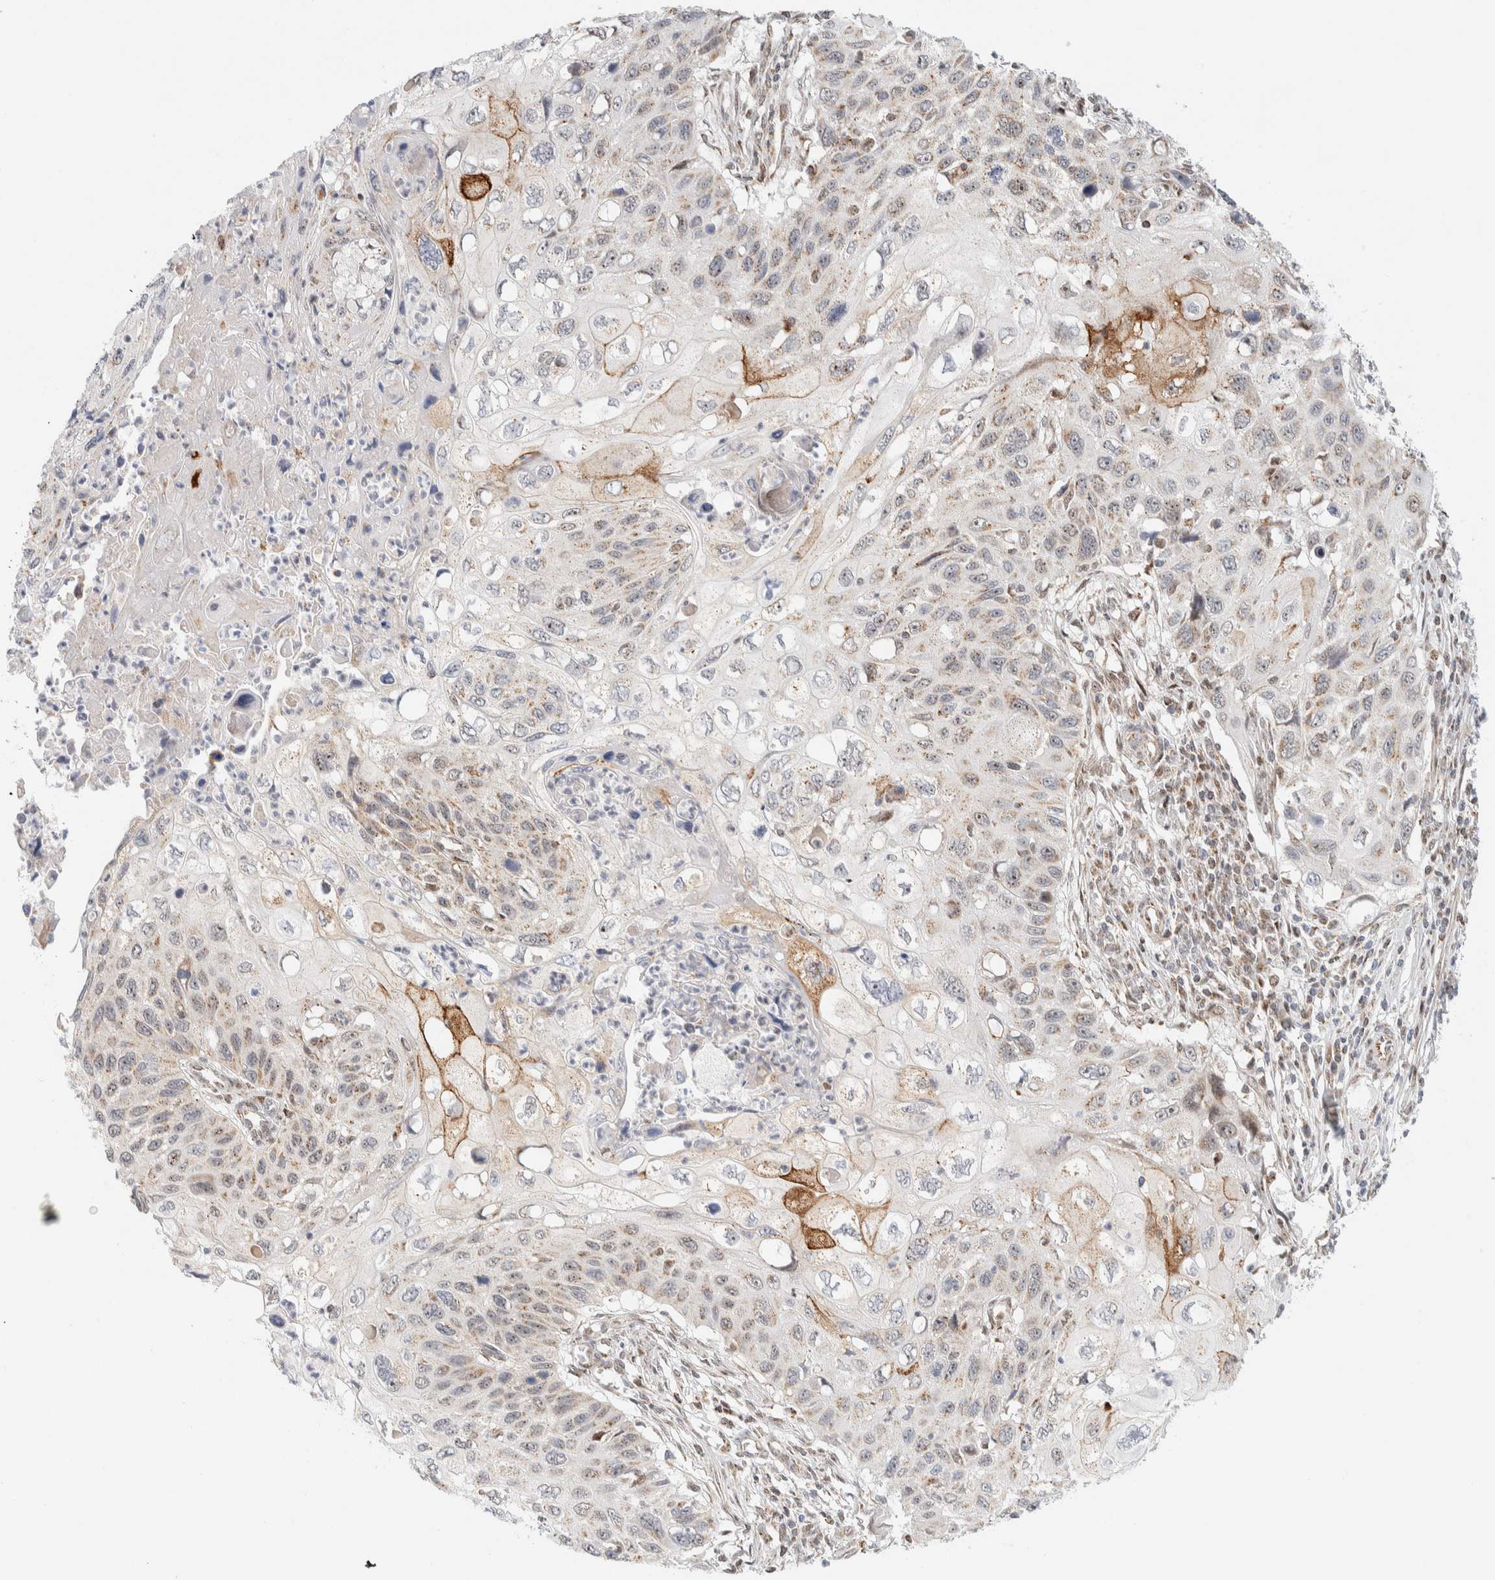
{"staining": {"intensity": "strong", "quantity": "<25%", "location": "cytoplasmic/membranous"}, "tissue": "cervical cancer", "cell_type": "Tumor cells", "image_type": "cancer", "snomed": [{"axis": "morphology", "description": "Squamous cell carcinoma, NOS"}, {"axis": "topography", "description": "Cervix"}], "caption": "Tumor cells reveal strong cytoplasmic/membranous expression in approximately <25% of cells in cervical cancer.", "gene": "TSPAN32", "patient": {"sex": "female", "age": 70}}